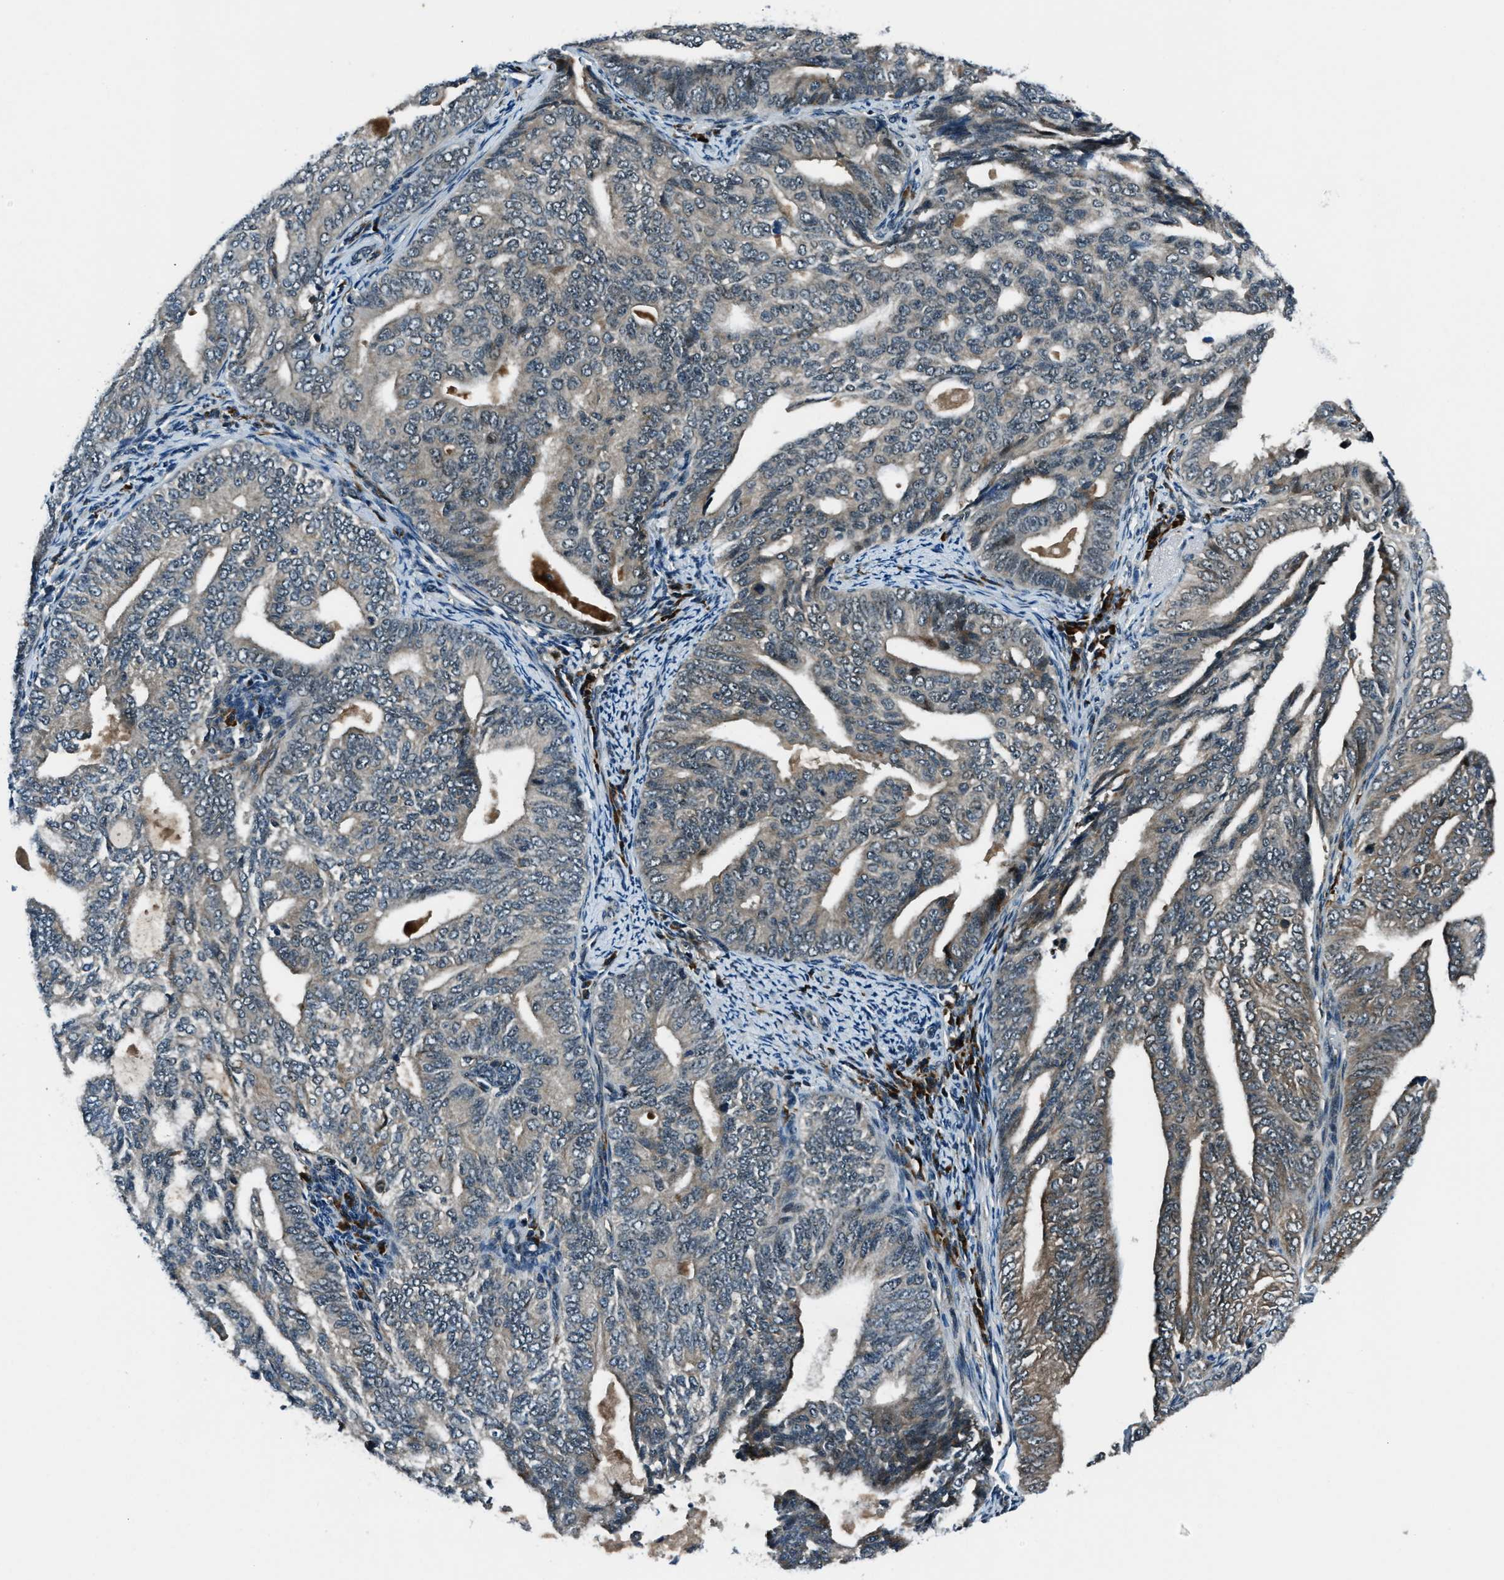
{"staining": {"intensity": "weak", "quantity": "<25%", "location": "cytoplasmic/membranous"}, "tissue": "endometrial cancer", "cell_type": "Tumor cells", "image_type": "cancer", "snomed": [{"axis": "morphology", "description": "Adenocarcinoma, NOS"}, {"axis": "topography", "description": "Endometrium"}], "caption": "Immunohistochemistry (IHC) of human adenocarcinoma (endometrial) shows no expression in tumor cells.", "gene": "ACTL9", "patient": {"sex": "female", "age": 58}}